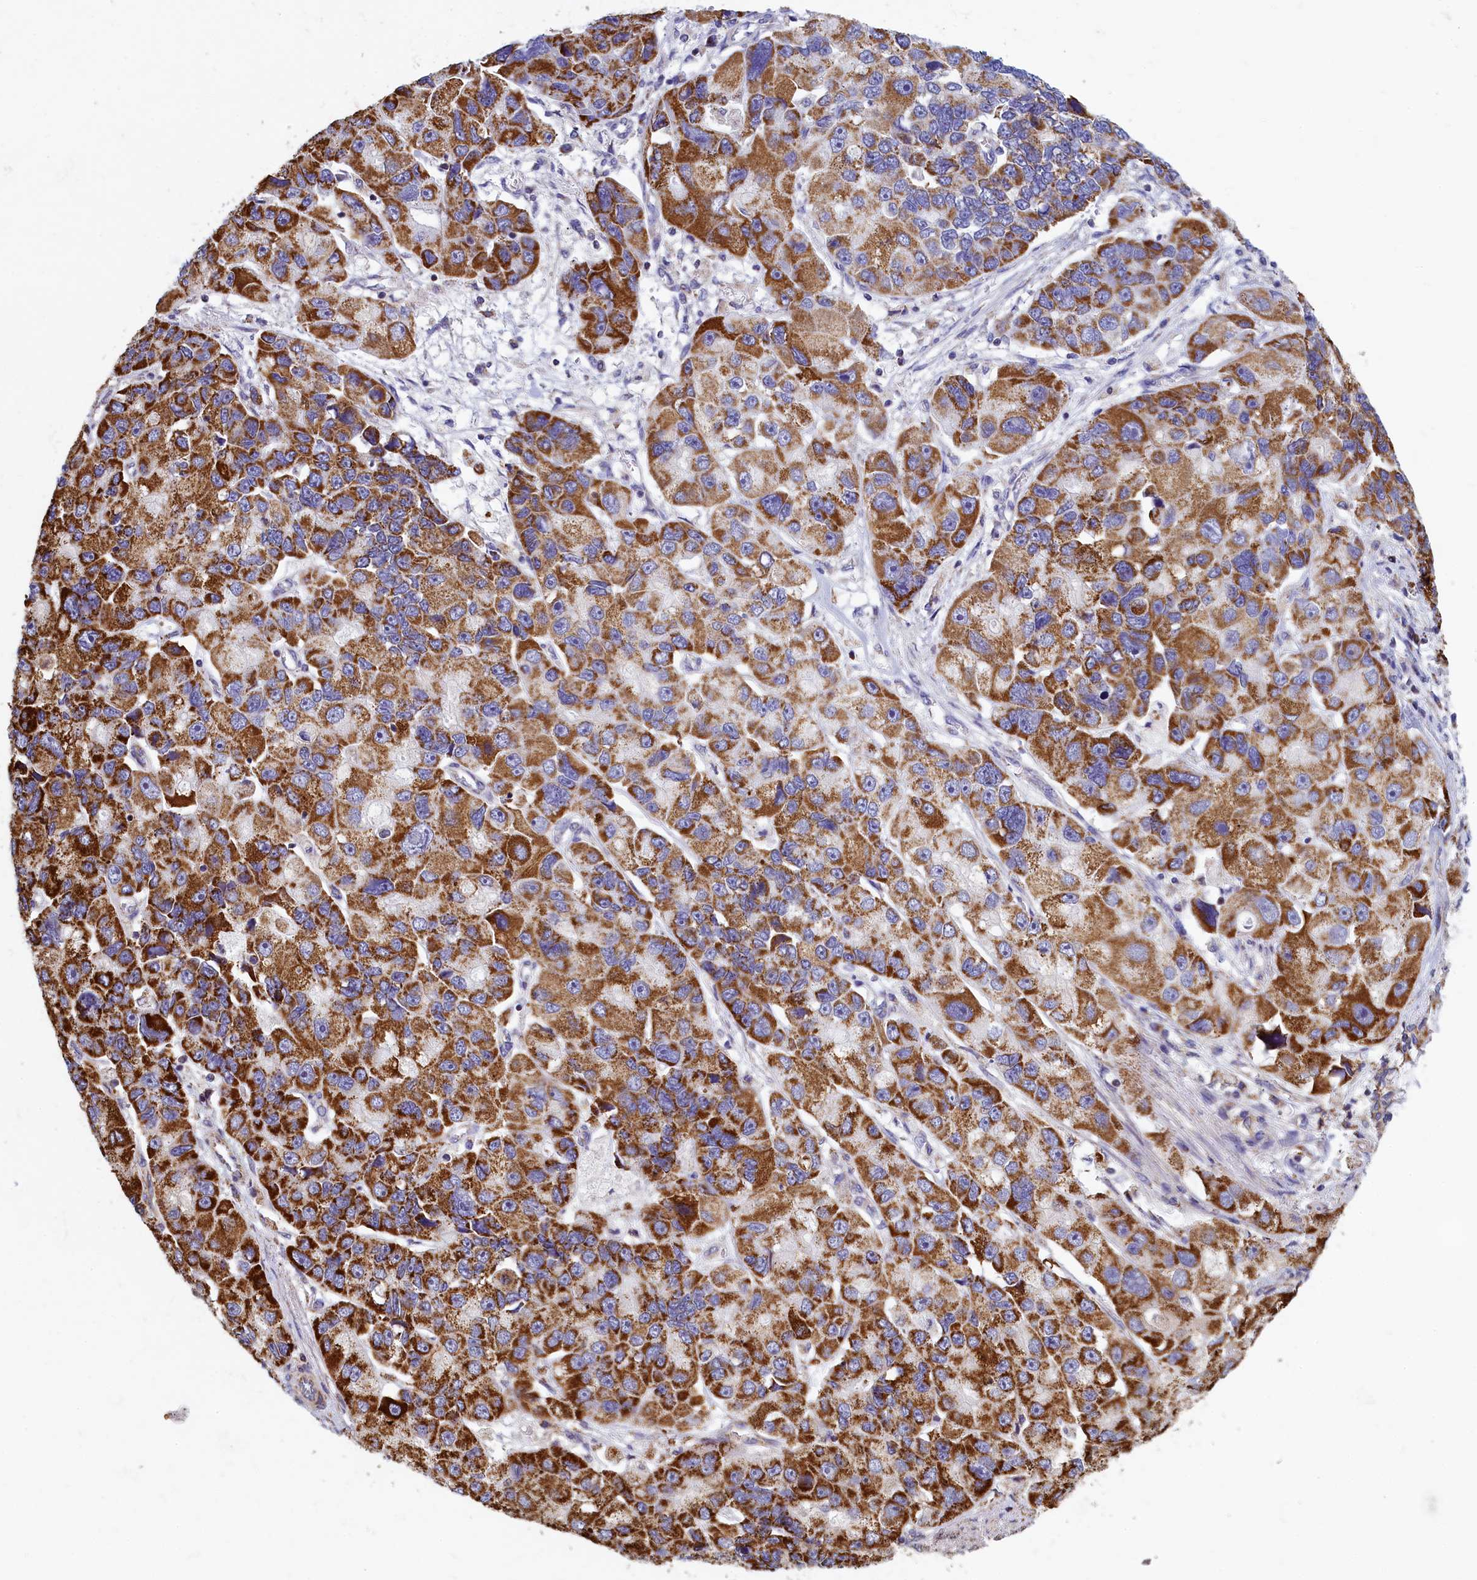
{"staining": {"intensity": "strong", "quantity": ">75%", "location": "cytoplasmic/membranous"}, "tissue": "lung cancer", "cell_type": "Tumor cells", "image_type": "cancer", "snomed": [{"axis": "morphology", "description": "Adenocarcinoma, NOS"}, {"axis": "topography", "description": "Lung"}], "caption": "Lung adenocarcinoma was stained to show a protein in brown. There is high levels of strong cytoplasmic/membranous positivity in approximately >75% of tumor cells.", "gene": "IFT122", "patient": {"sex": "female", "age": 54}}